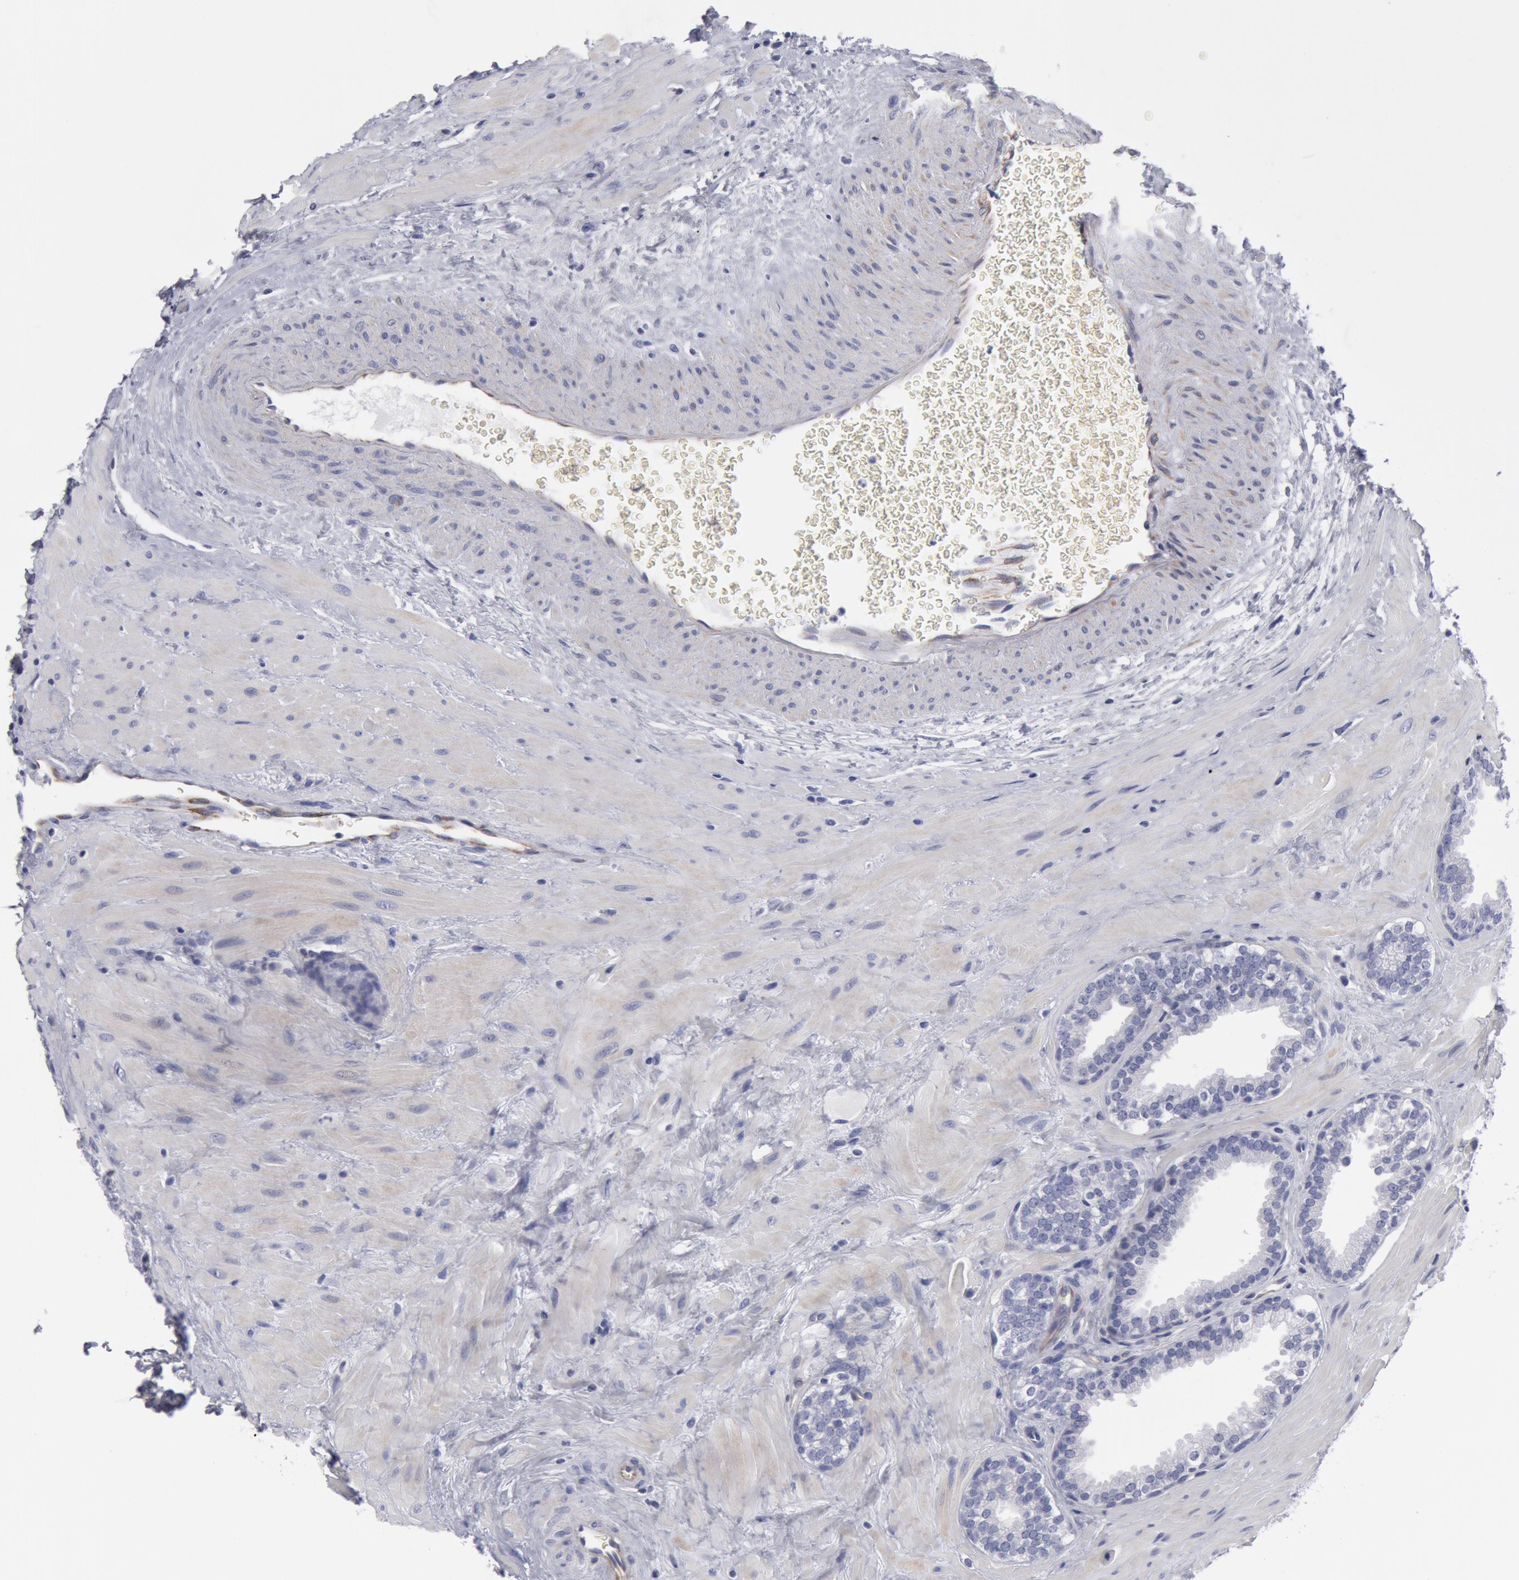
{"staining": {"intensity": "negative", "quantity": "none", "location": "none"}, "tissue": "prostate", "cell_type": "Glandular cells", "image_type": "normal", "snomed": [{"axis": "morphology", "description": "Normal tissue, NOS"}, {"axis": "topography", "description": "Prostate"}], "caption": "IHC histopathology image of unremarkable prostate stained for a protein (brown), which demonstrates no positivity in glandular cells.", "gene": "SMC1B", "patient": {"sex": "male", "age": 51}}